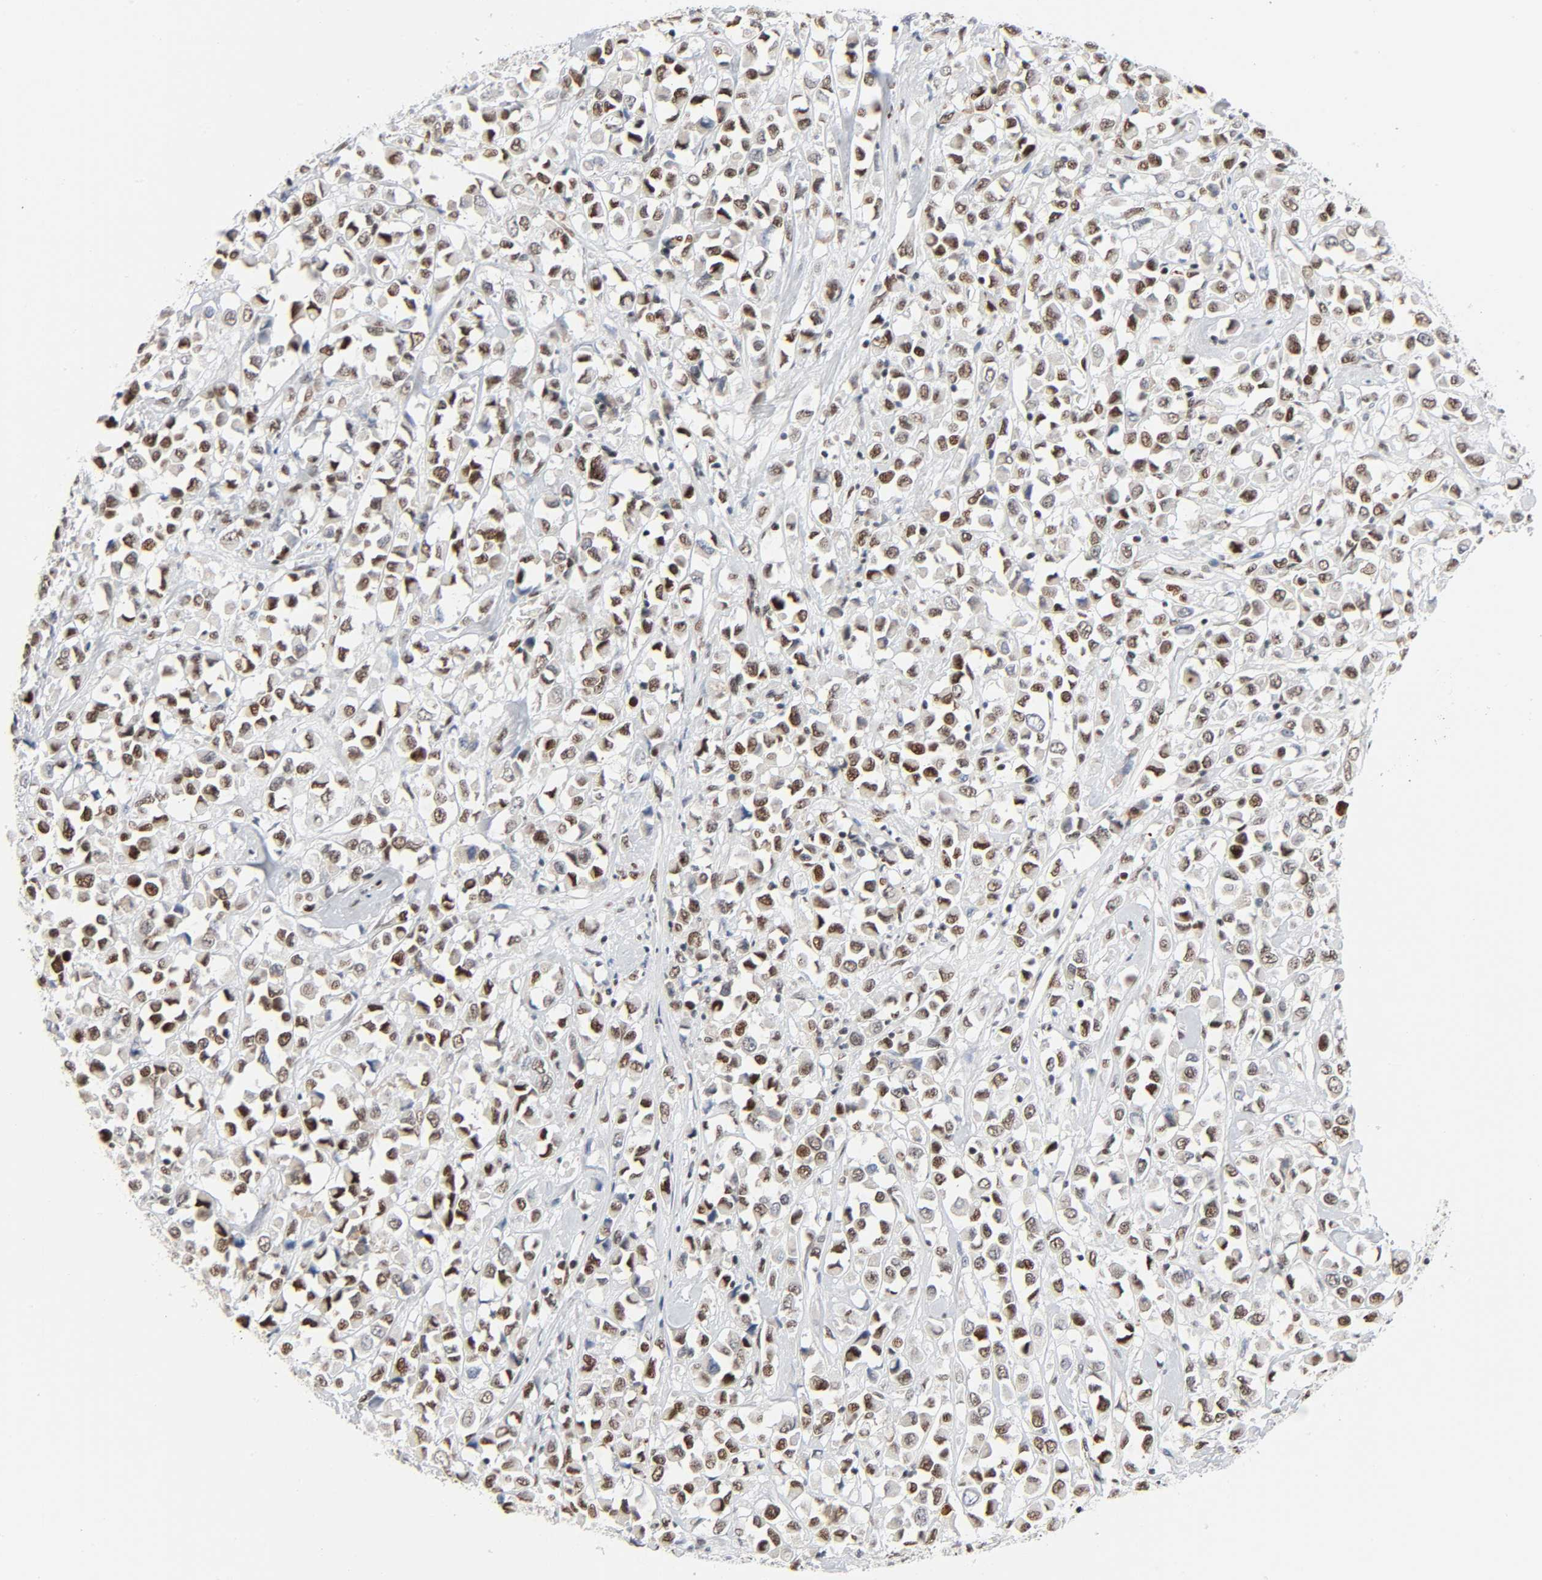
{"staining": {"intensity": "strong", "quantity": ">75%", "location": "nuclear"}, "tissue": "breast cancer", "cell_type": "Tumor cells", "image_type": "cancer", "snomed": [{"axis": "morphology", "description": "Duct carcinoma"}, {"axis": "topography", "description": "Breast"}], "caption": "The micrograph shows staining of breast intraductal carcinoma, revealing strong nuclear protein positivity (brown color) within tumor cells.", "gene": "CREBBP", "patient": {"sex": "female", "age": 61}}